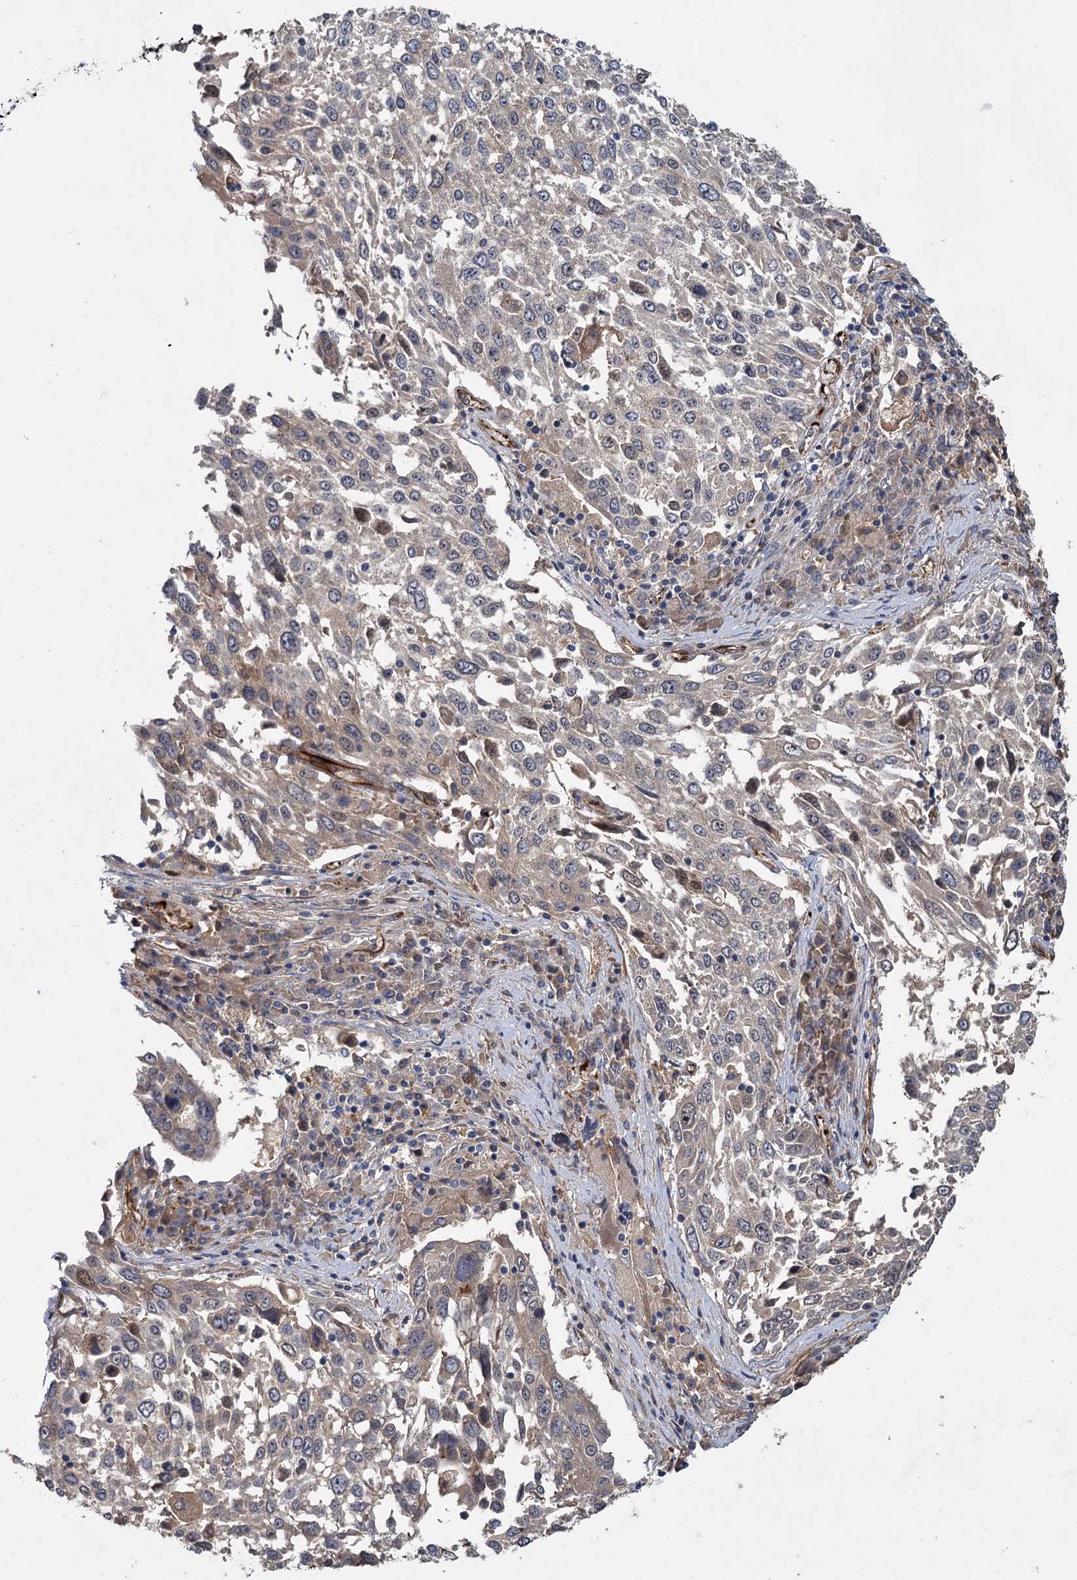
{"staining": {"intensity": "negative", "quantity": "none", "location": "none"}, "tissue": "lung cancer", "cell_type": "Tumor cells", "image_type": "cancer", "snomed": [{"axis": "morphology", "description": "Squamous cell carcinoma, NOS"}, {"axis": "topography", "description": "Lung"}], "caption": "A high-resolution image shows immunohistochemistry (IHC) staining of lung squamous cell carcinoma, which shows no significant expression in tumor cells.", "gene": "PKN2", "patient": {"sex": "male", "age": 65}}